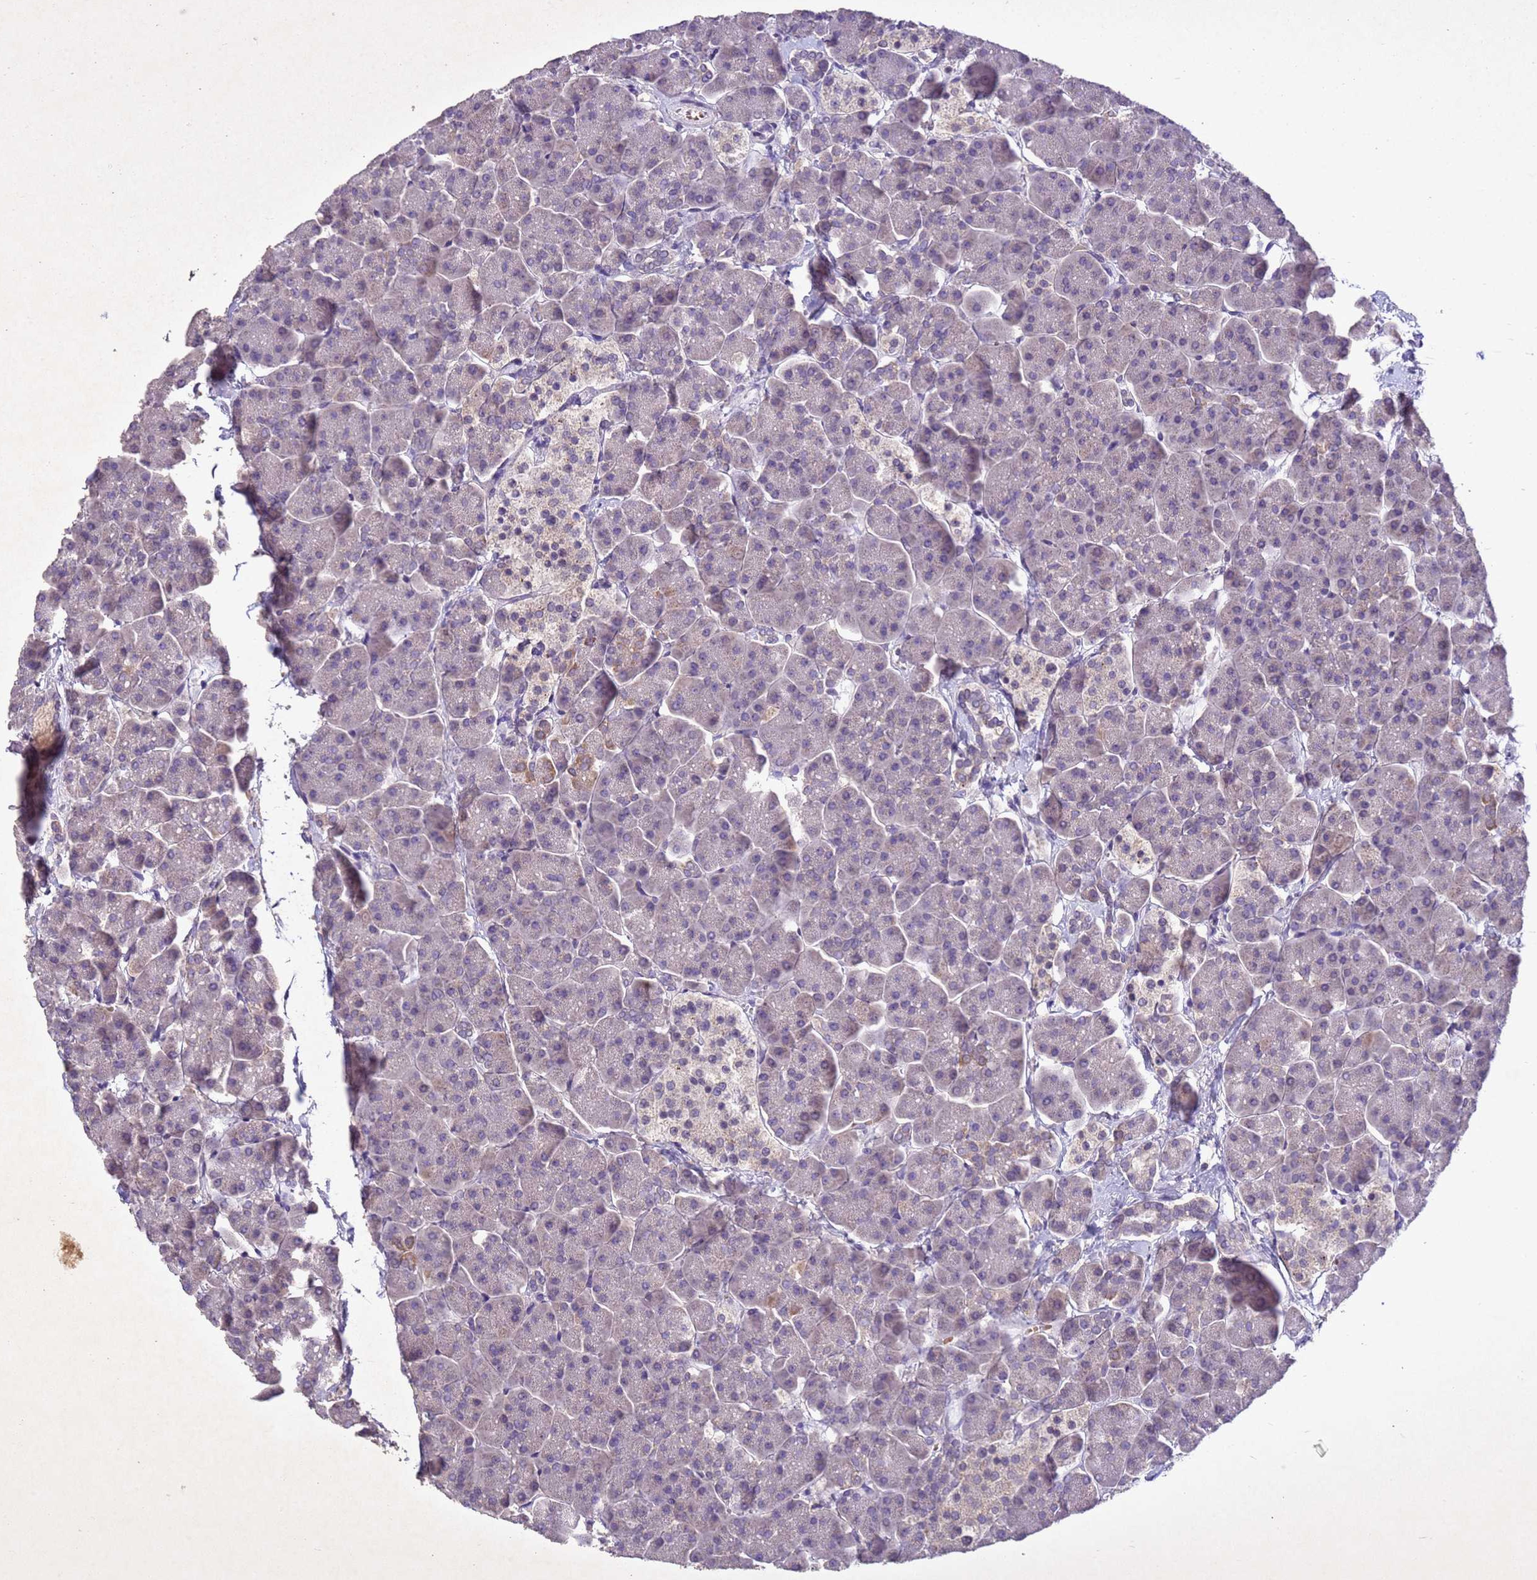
{"staining": {"intensity": "weak", "quantity": "<25%", "location": "cytoplasmic/membranous"}, "tissue": "pancreas", "cell_type": "Exocrine glandular cells", "image_type": "normal", "snomed": [{"axis": "morphology", "description": "Normal tissue, NOS"}, {"axis": "topography", "description": "Pancreas"}, {"axis": "topography", "description": "Peripheral nerve tissue"}], "caption": "Pancreas was stained to show a protein in brown. There is no significant expression in exocrine glandular cells. Nuclei are stained in blue.", "gene": "NLRP11", "patient": {"sex": "male", "age": 54}}